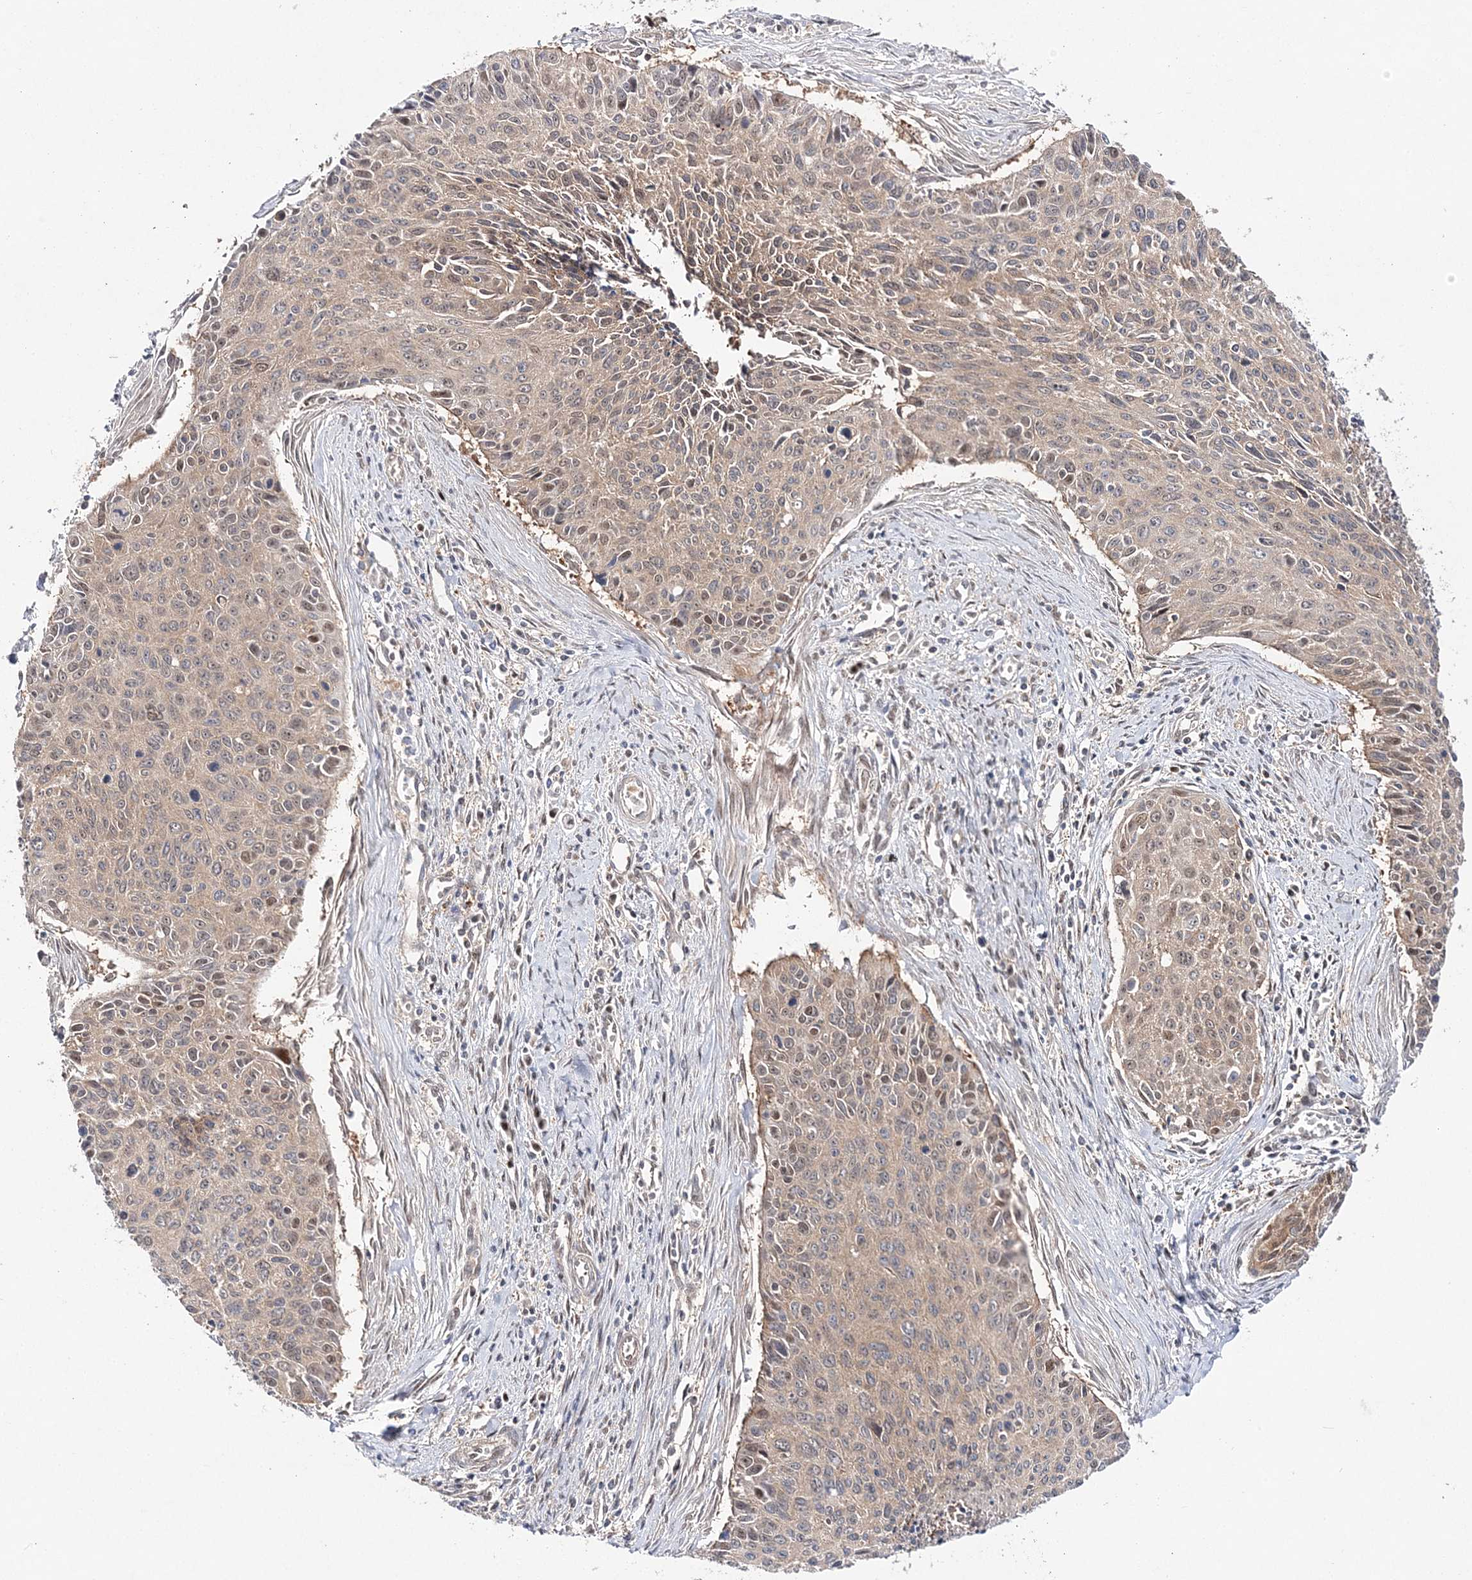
{"staining": {"intensity": "moderate", "quantity": "25%-75%", "location": "cytoplasmic/membranous,nuclear"}, "tissue": "cervical cancer", "cell_type": "Tumor cells", "image_type": "cancer", "snomed": [{"axis": "morphology", "description": "Squamous cell carcinoma, NOS"}, {"axis": "topography", "description": "Cervix"}], "caption": "Immunohistochemical staining of human squamous cell carcinoma (cervical) reveals moderate cytoplasmic/membranous and nuclear protein staining in approximately 25%-75% of tumor cells.", "gene": "NIF3L1", "patient": {"sex": "female", "age": 55}}